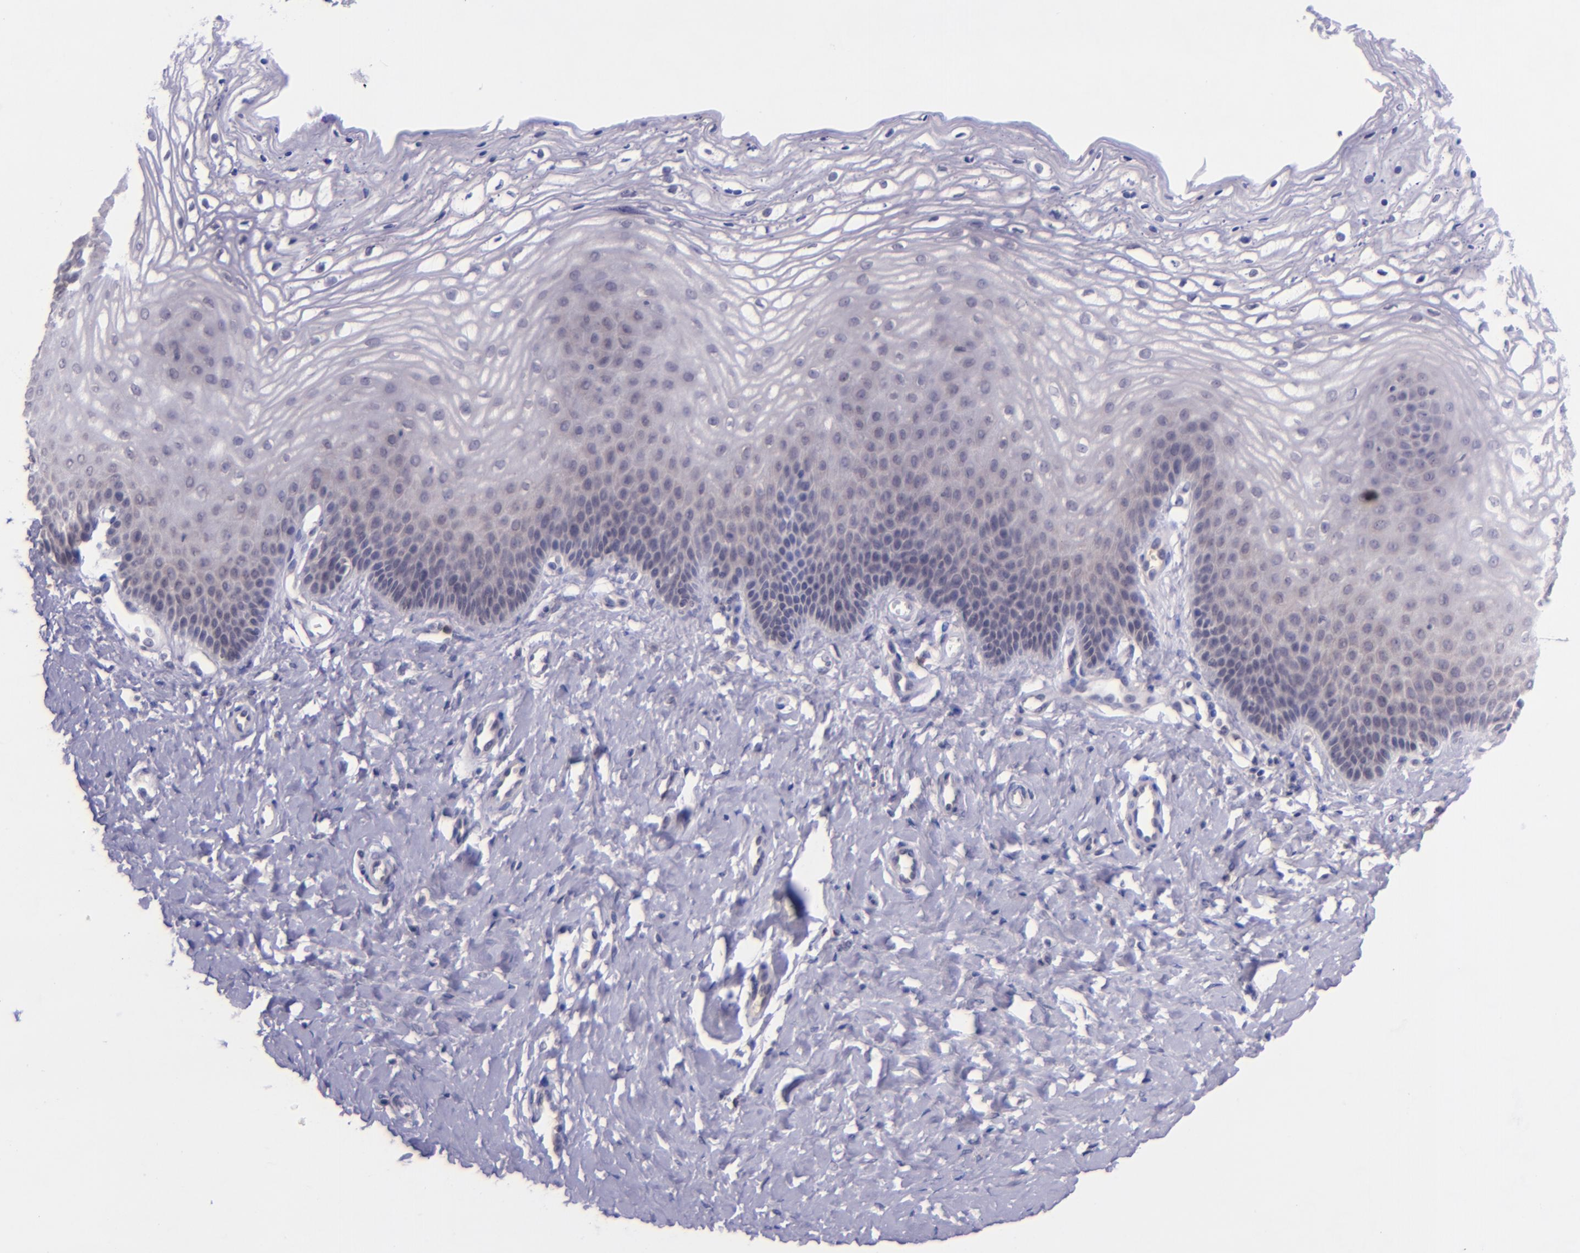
{"staining": {"intensity": "negative", "quantity": "none", "location": "none"}, "tissue": "vagina", "cell_type": "Squamous epithelial cells", "image_type": "normal", "snomed": [{"axis": "morphology", "description": "Normal tissue, NOS"}, {"axis": "topography", "description": "Vagina"}], "caption": "Immunohistochemistry (IHC) of unremarkable human vagina exhibits no staining in squamous epithelial cells.", "gene": "SELL", "patient": {"sex": "female", "age": 68}}